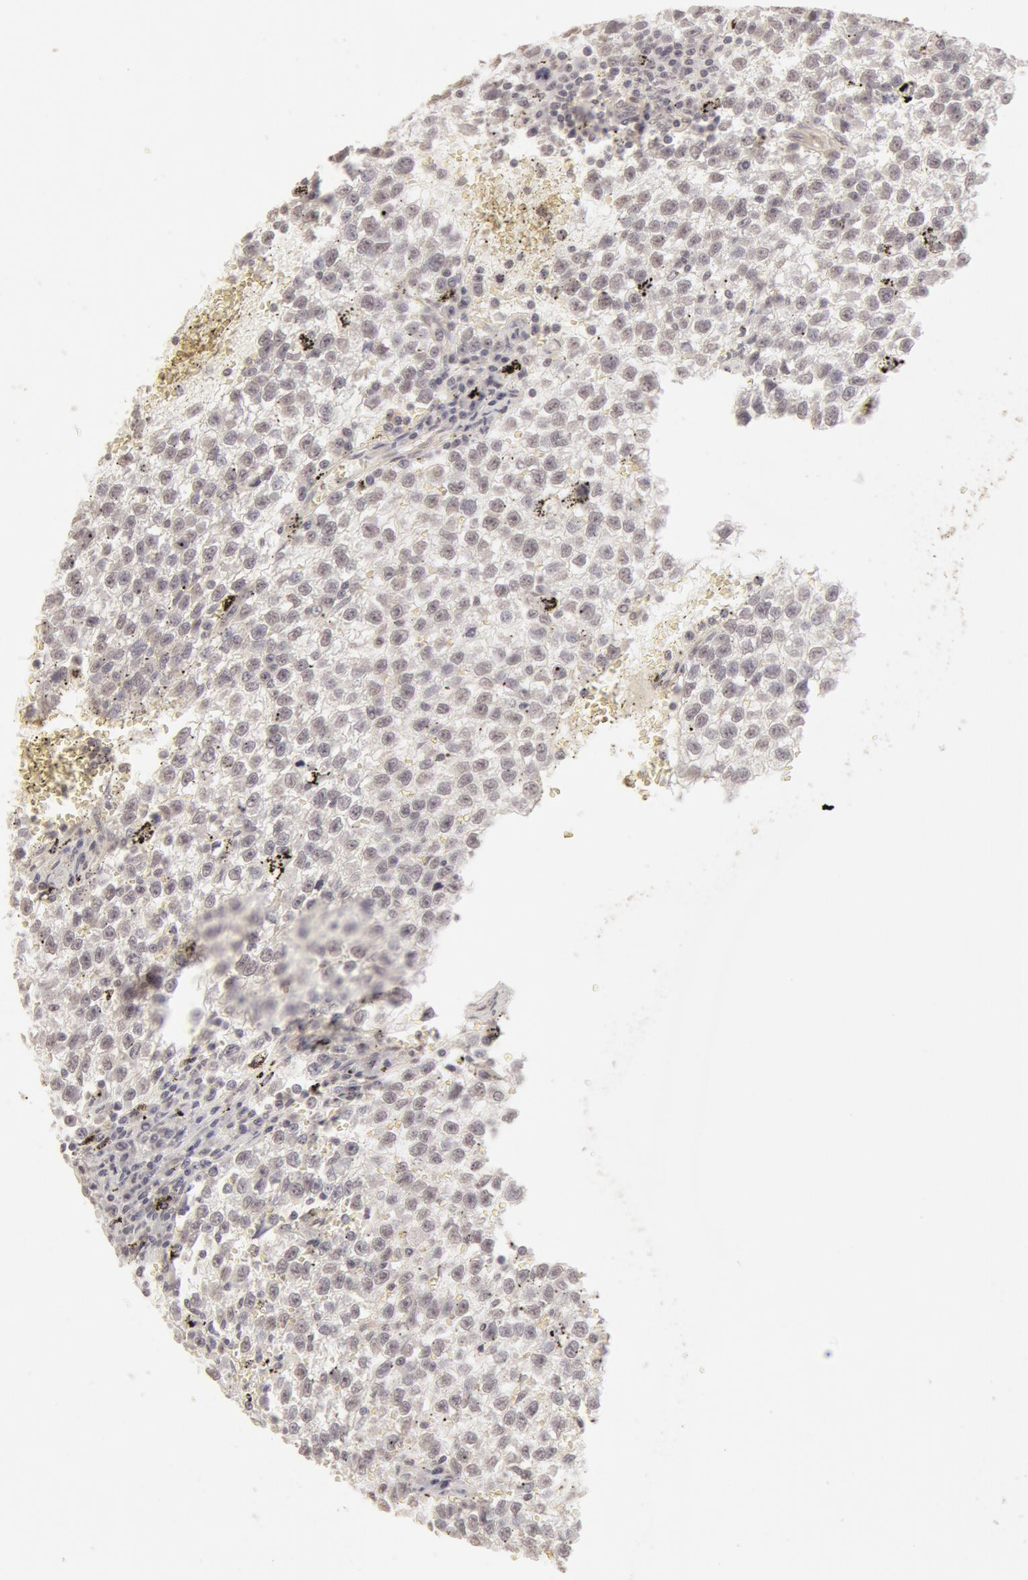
{"staining": {"intensity": "weak", "quantity": ">75%", "location": "cytoplasmic/membranous,nuclear"}, "tissue": "testis cancer", "cell_type": "Tumor cells", "image_type": "cancer", "snomed": [{"axis": "morphology", "description": "Seminoma, NOS"}, {"axis": "topography", "description": "Testis"}], "caption": "High-power microscopy captured an immunohistochemistry photomicrograph of testis cancer, revealing weak cytoplasmic/membranous and nuclear staining in approximately >75% of tumor cells.", "gene": "ADAM10", "patient": {"sex": "male", "age": 35}}